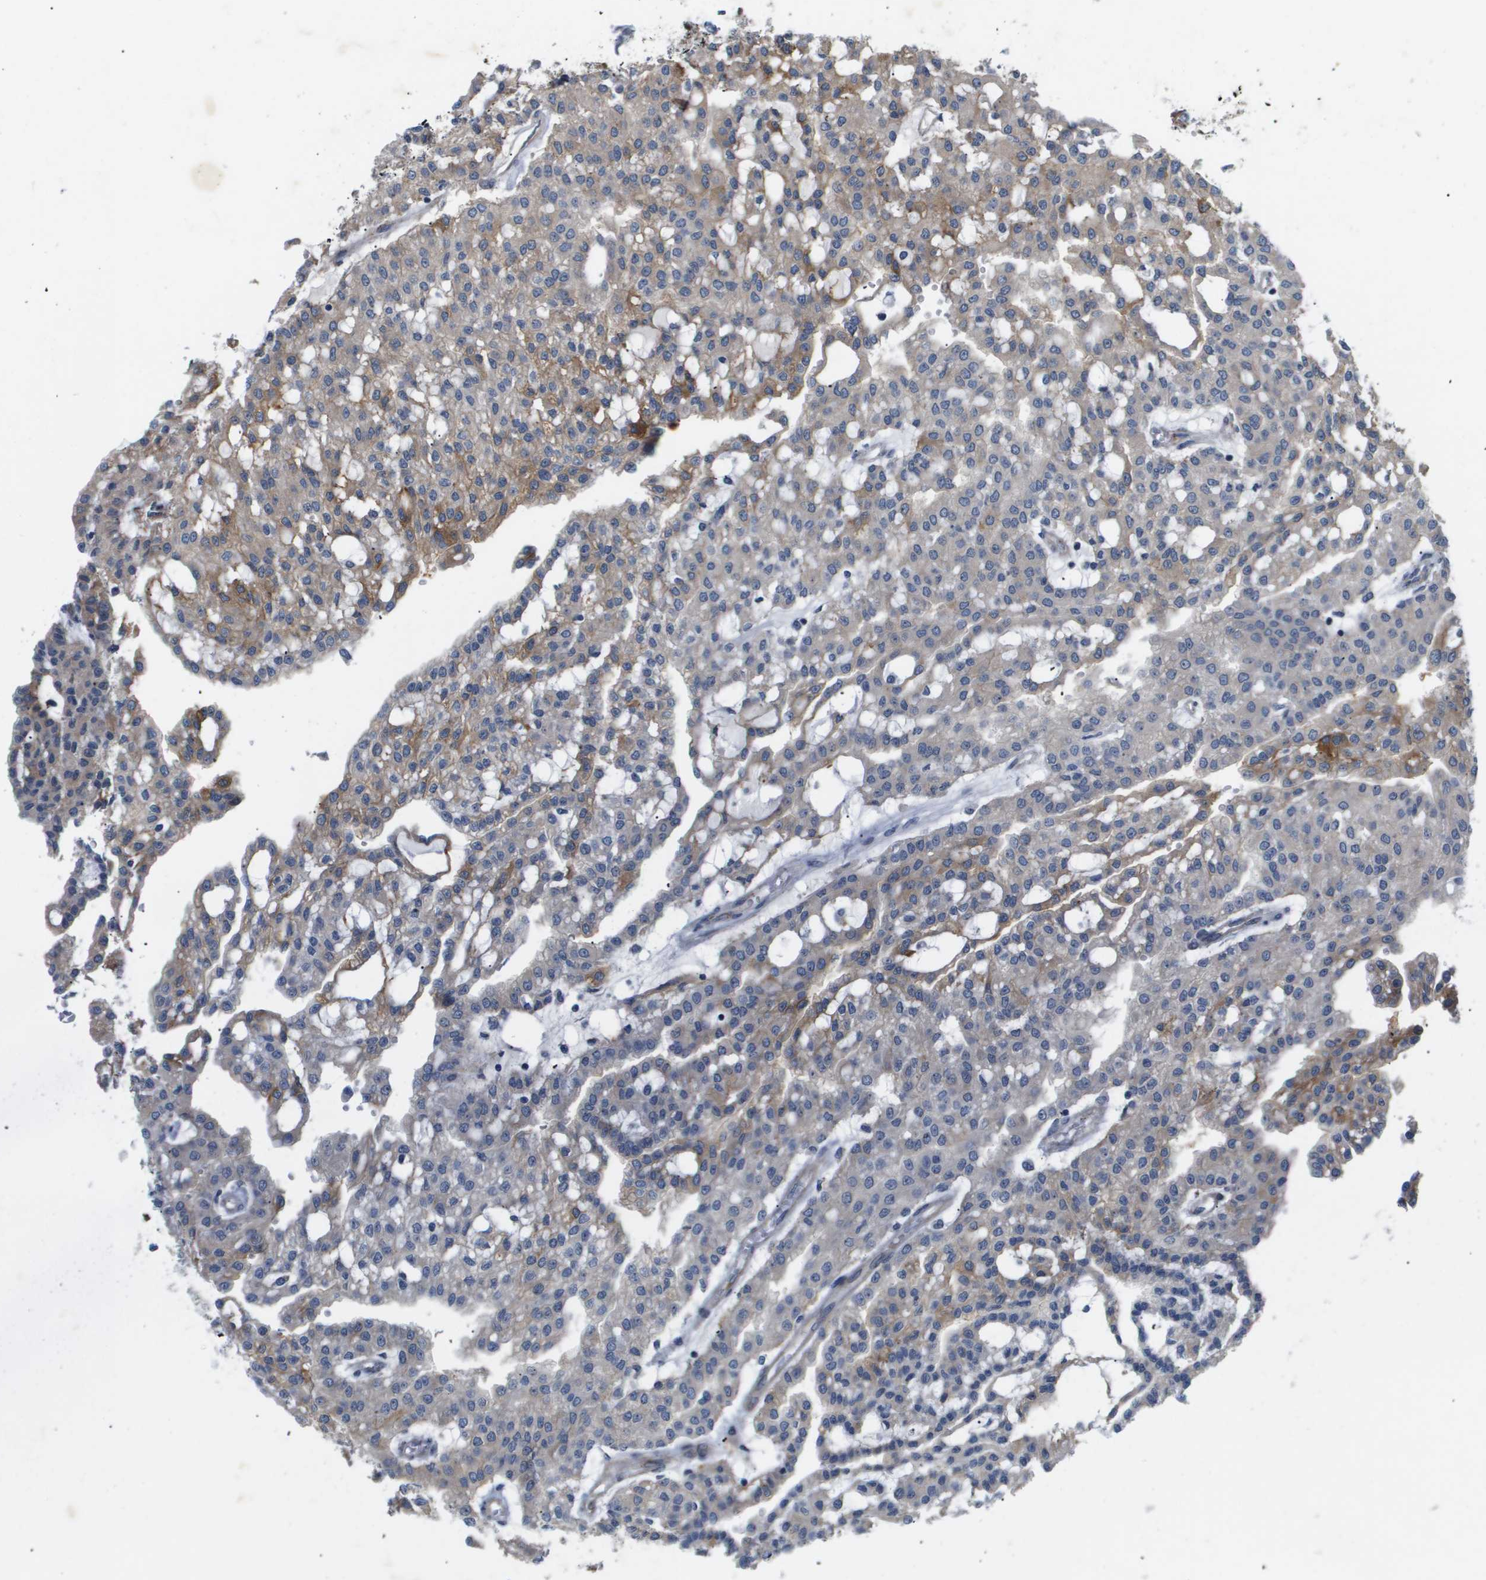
{"staining": {"intensity": "moderate", "quantity": "<25%", "location": "cytoplasmic/membranous"}, "tissue": "renal cancer", "cell_type": "Tumor cells", "image_type": "cancer", "snomed": [{"axis": "morphology", "description": "Adenocarcinoma, NOS"}, {"axis": "topography", "description": "Kidney"}], "caption": "The photomicrograph demonstrates a brown stain indicating the presence of a protein in the cytoplasmic/membranous of tumor cells in adenocarcinoma (renal).", "gene": "OTUD5", "patient": {"sex": "male", "age": 63}}